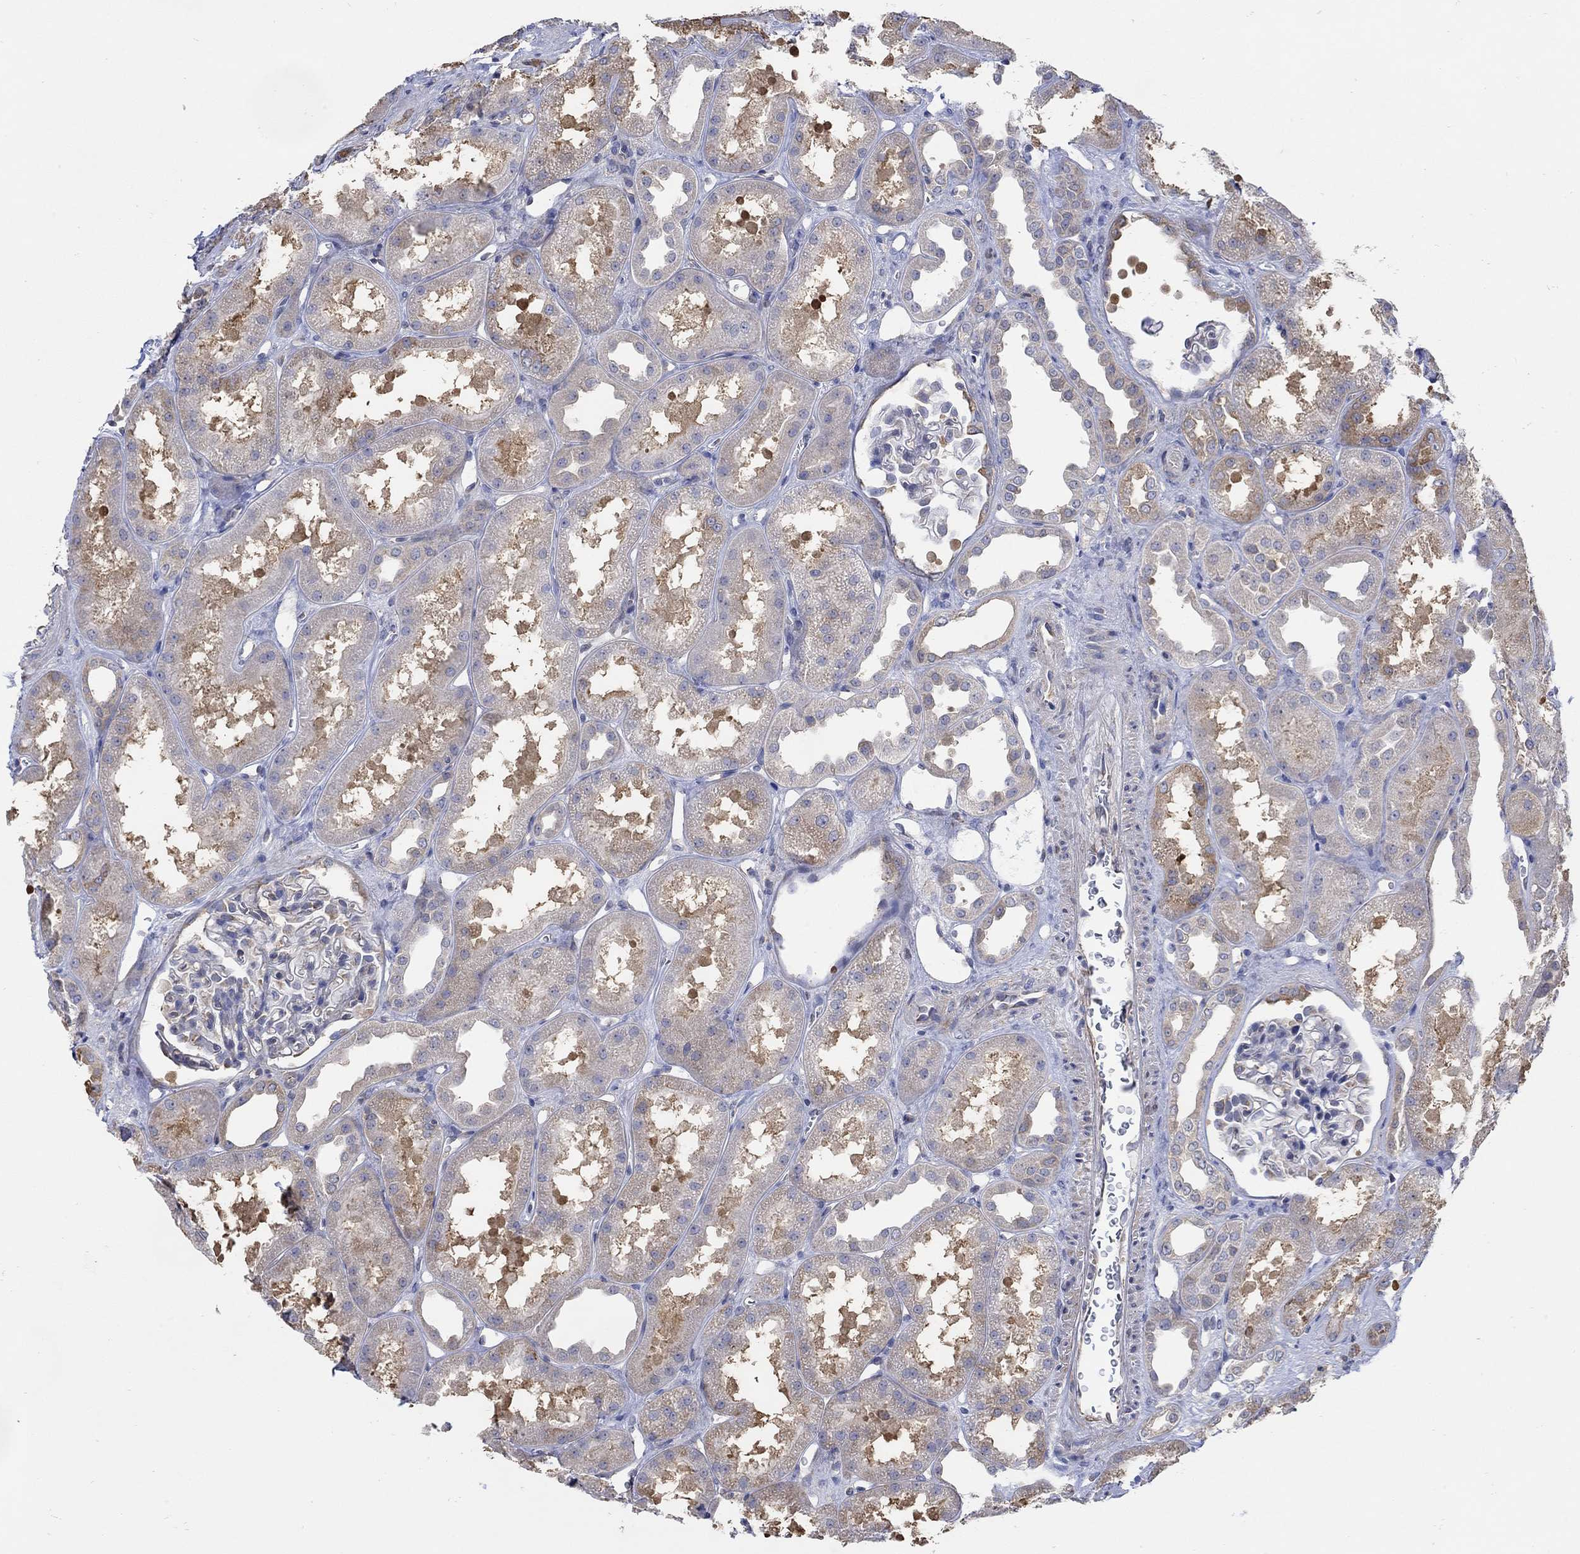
{"staining": {"intensity": "negative", "quantity": "none", "location": "none"}, "tissue": "kidney", "cell_type": "Cells in glomeruli", "image_type": "normal", "snomed": [{"axis": "morphology", "description": "Normal tissue, NOS"}, {"axis": "topography", "description": "Kidney"}], "caption": "Micrograph shows no significant protein positivity in cells in glomeruli of unremarkable kidney. (Stains: DAB IHC with hematoxylin counter stain, Microscopy: brightfield microscopy at high magnification).", "gene": "TEKT3", "patient": {"sex": "male", "age": 61}}